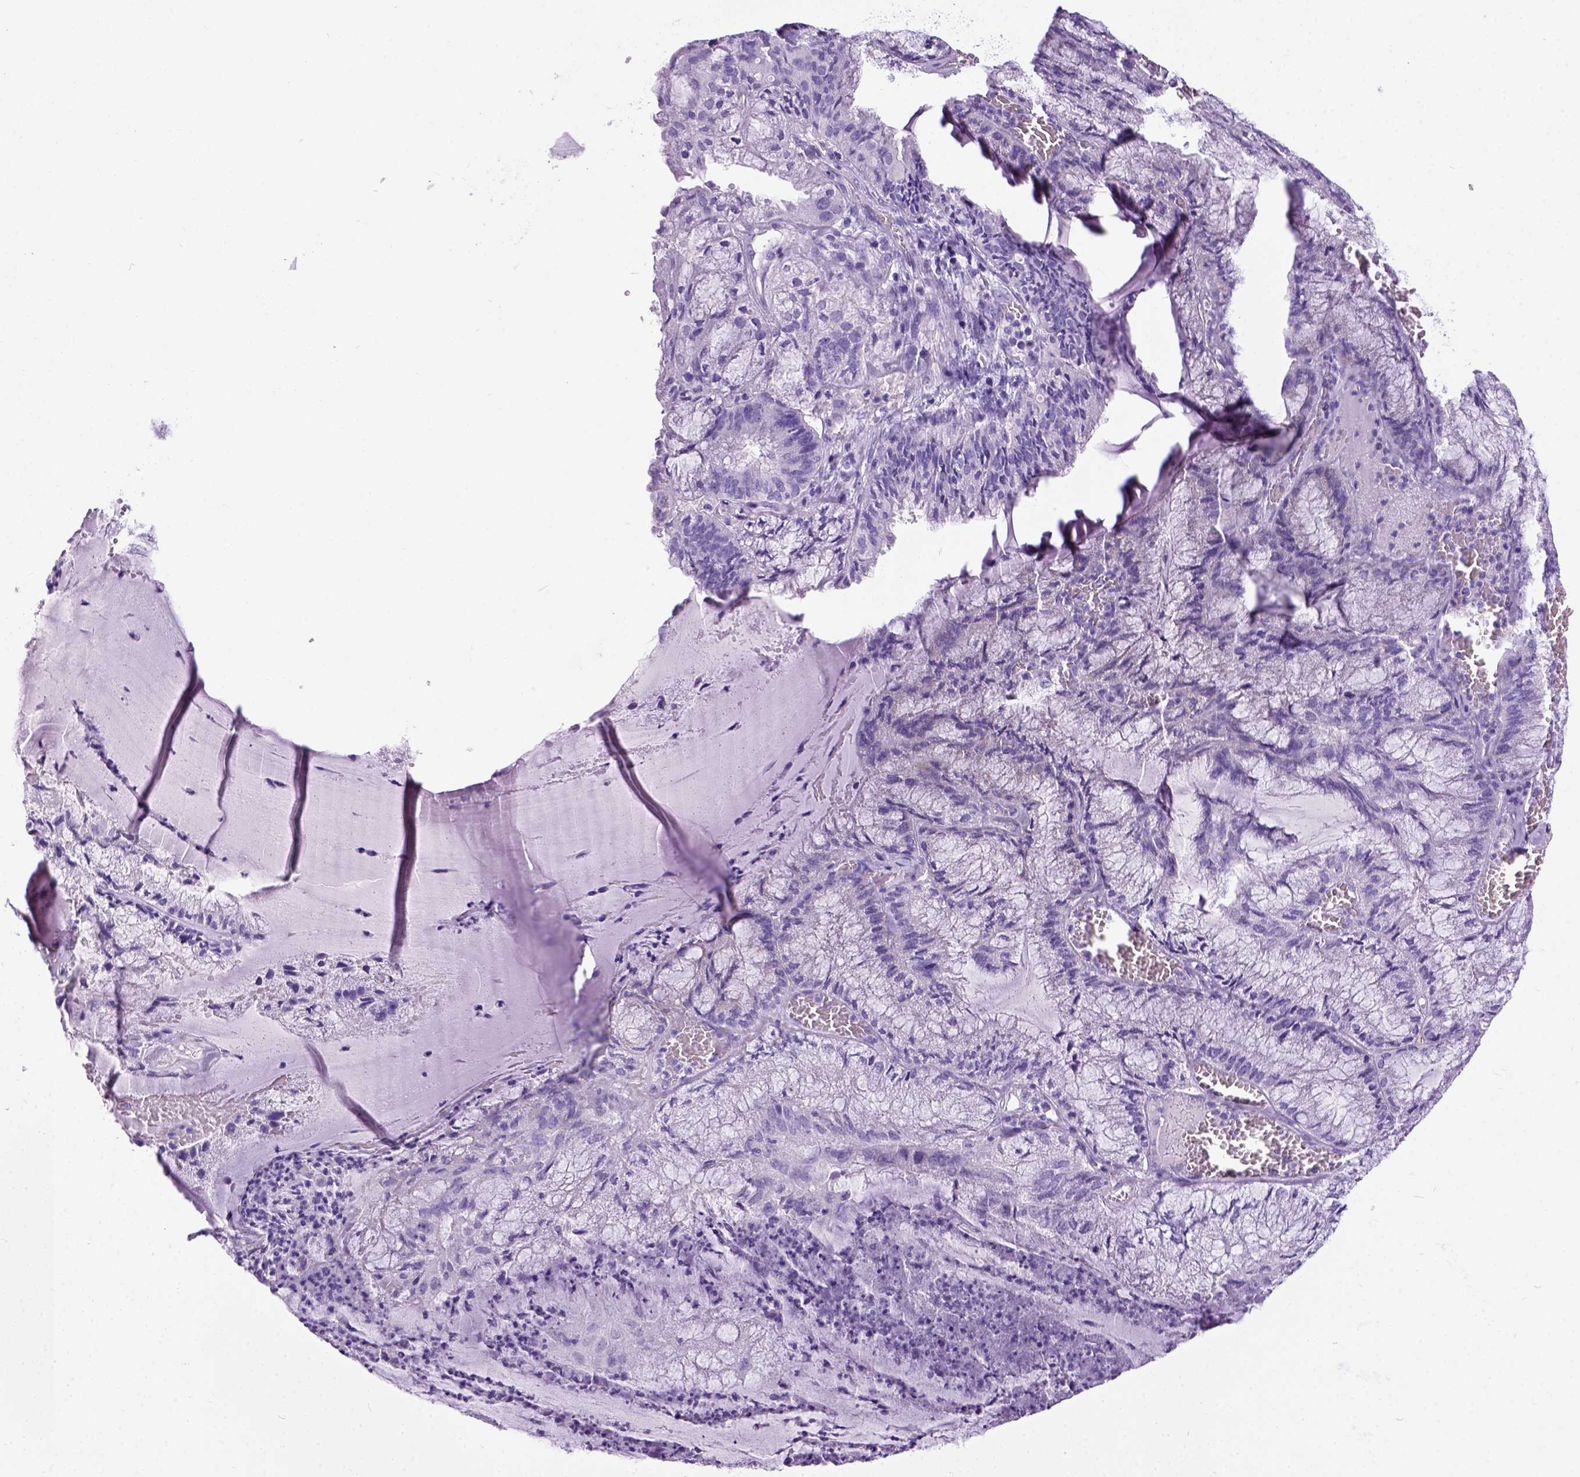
{"staining": {"intensity": "negative", "quantity": "none", "location": "none"}, "tissue": "endometrial cancer", "cell_type": "Tumor cells", "image_type": "cancer", "snomed": [{"axis": "morphology", "description": "Carcinoma, NOS"}, {"axis": "topography", "description": "Endometrium"}], "caption": "Histopathology image shows no significant protein positivity in tumor cells of endometrial carcinoma.", "gene": "IGF2", "patient": {"sex": "female", "age": 62}}